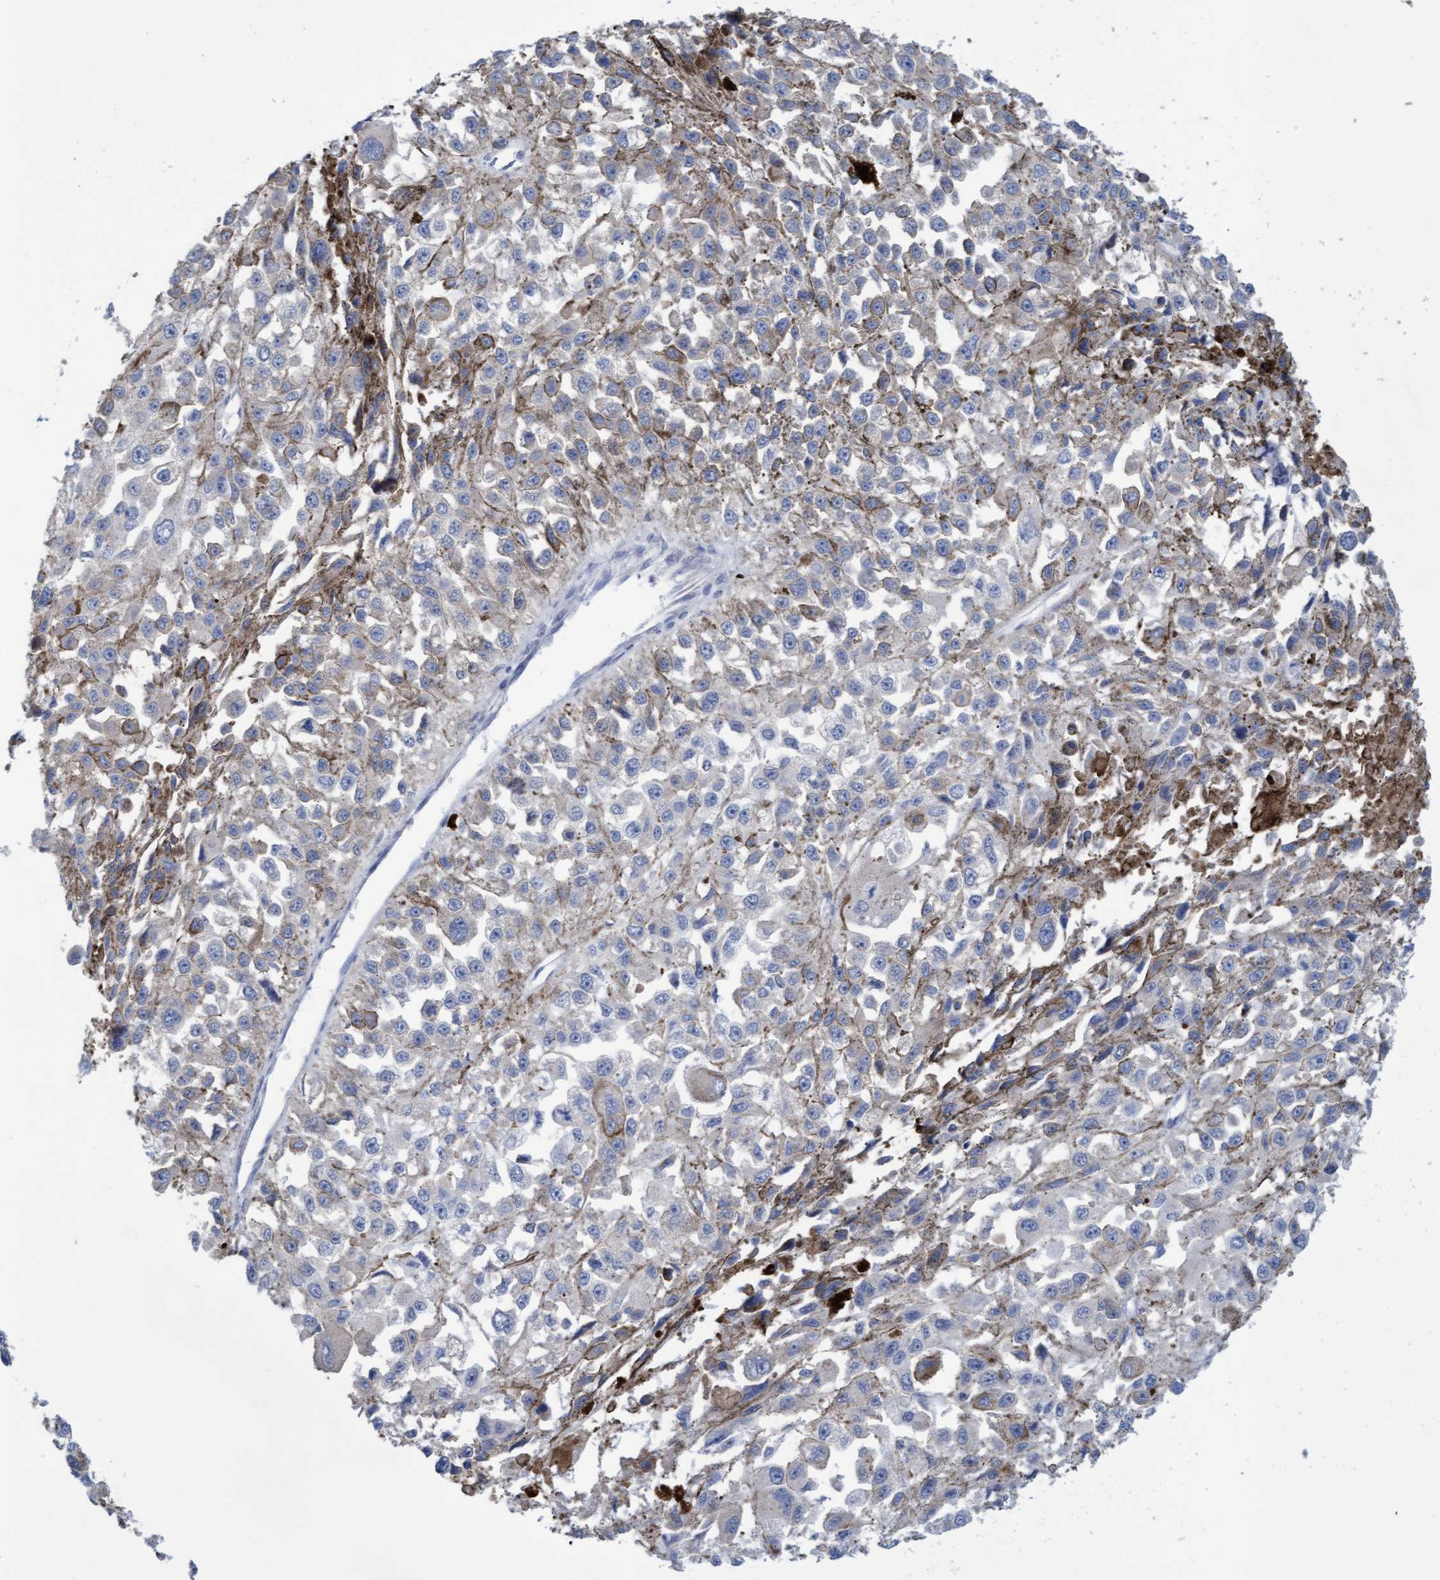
{"staining": {"intensity": "negative", "quantity": "none", "location": "none"}, "tissue": "melanoma", "cell_type": "Tumor cells", "image_type": "cancer", "snomed": [{"axis": "morphology", "description": "Malignant melanoma, Metastatic site"}, {"axis": "topography", "description": "Lymph node"}], "caption": "Human malignant melanoma (metastatic site) stained for a protein using immunohistochemistry (IHC) demonstrates no staining in tumor cells.", "gene": "SLC28A3", "patient": {"sex": "male", "age": 59}}